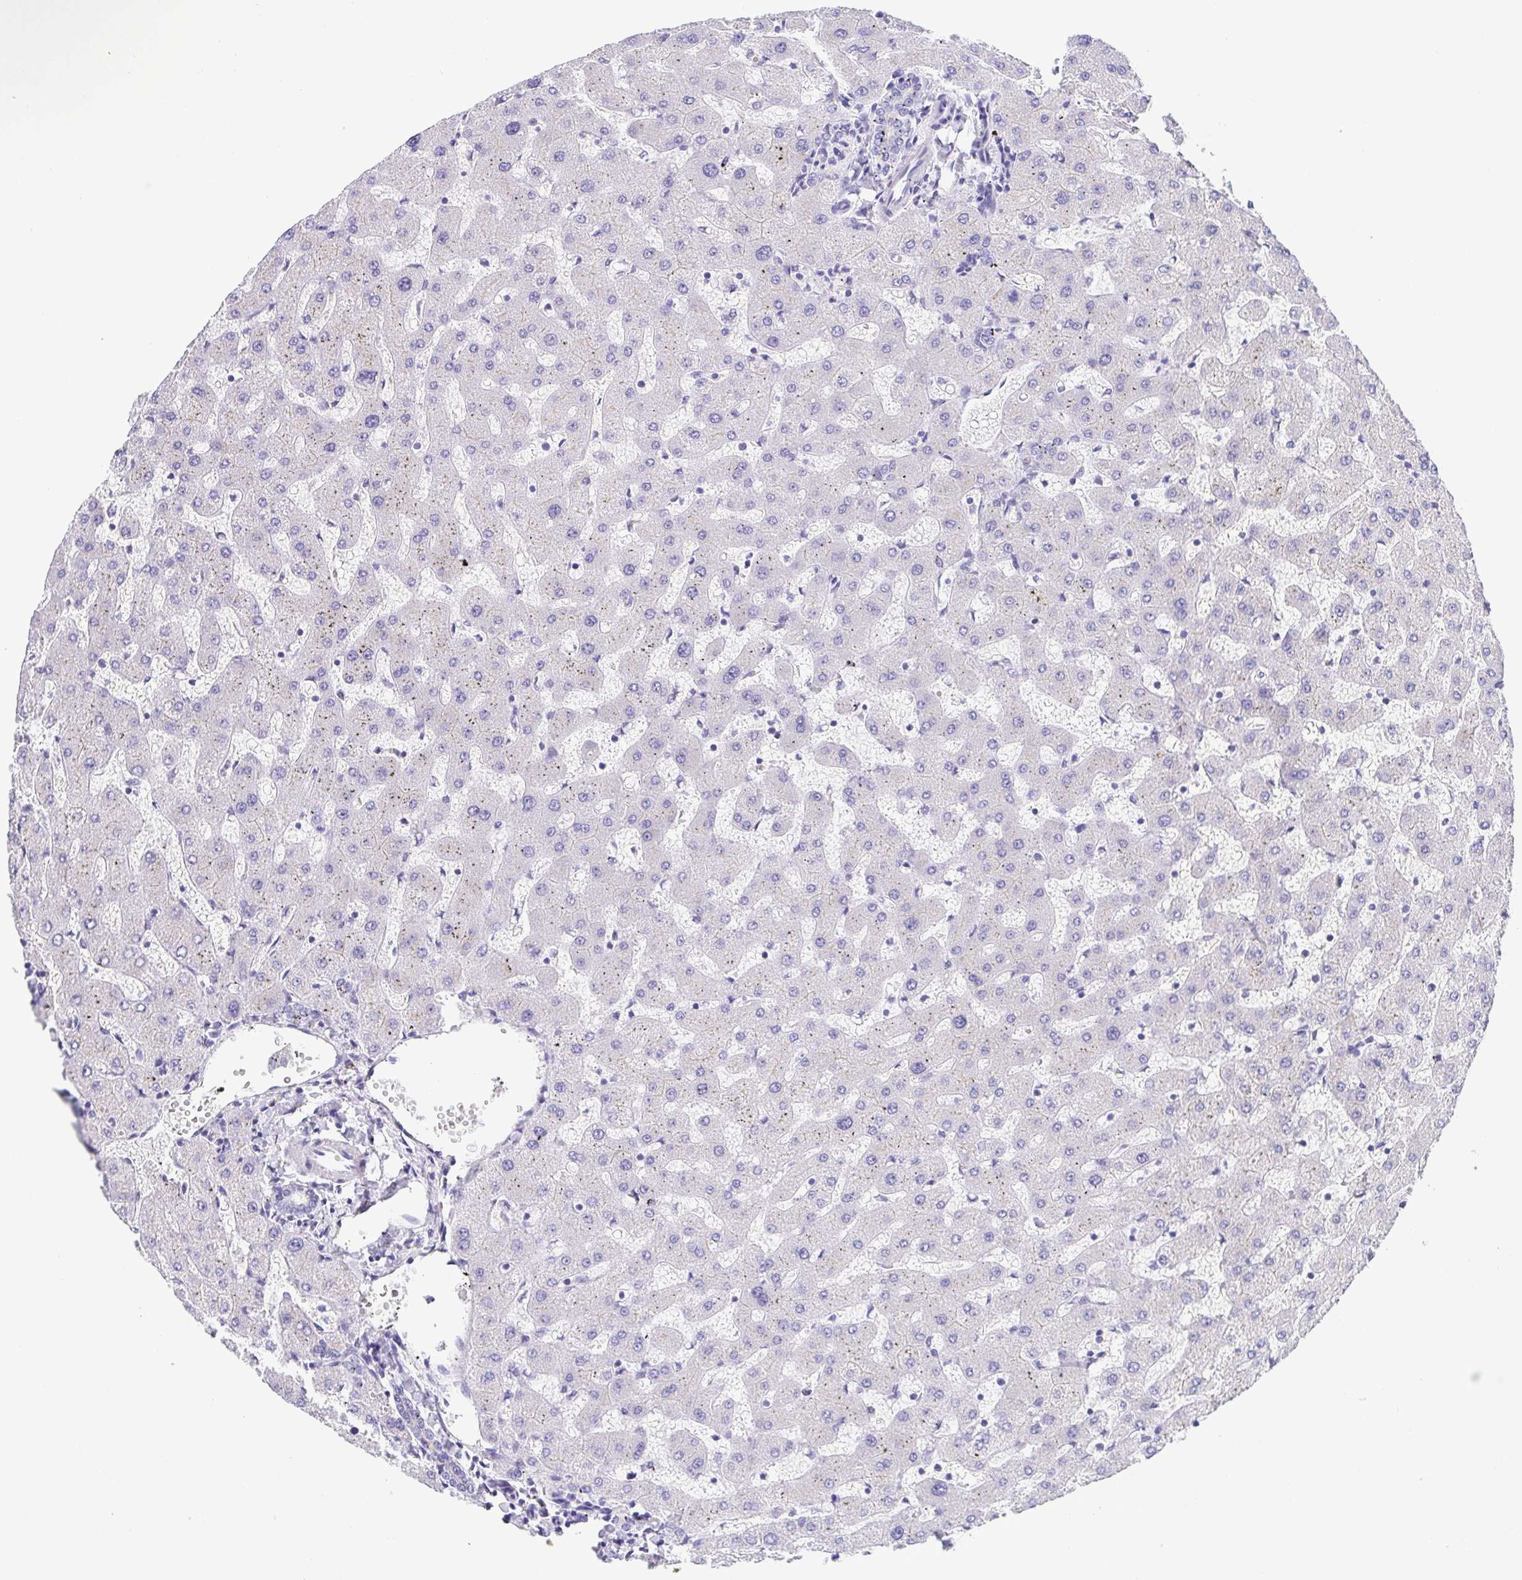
{"staining": {"intensity": "weak", "quantity": "<25%", "location": "cytoplasmic/membranous"}, "tissue": "liver", "cell_type": "Cholangiocytes", "image_type": "normal", "snomed": [{"axis": "morphology", "description": "Normal tissue, NOS"}, {"axis": "topography", "description": "Liver"}], "caption": "DAB immunohistochemical staining of normal human liver reveals no significant expression in cholangiocytes.", "gene": "SULT1B1", "patient": {"sex": "female", "age": 63}}